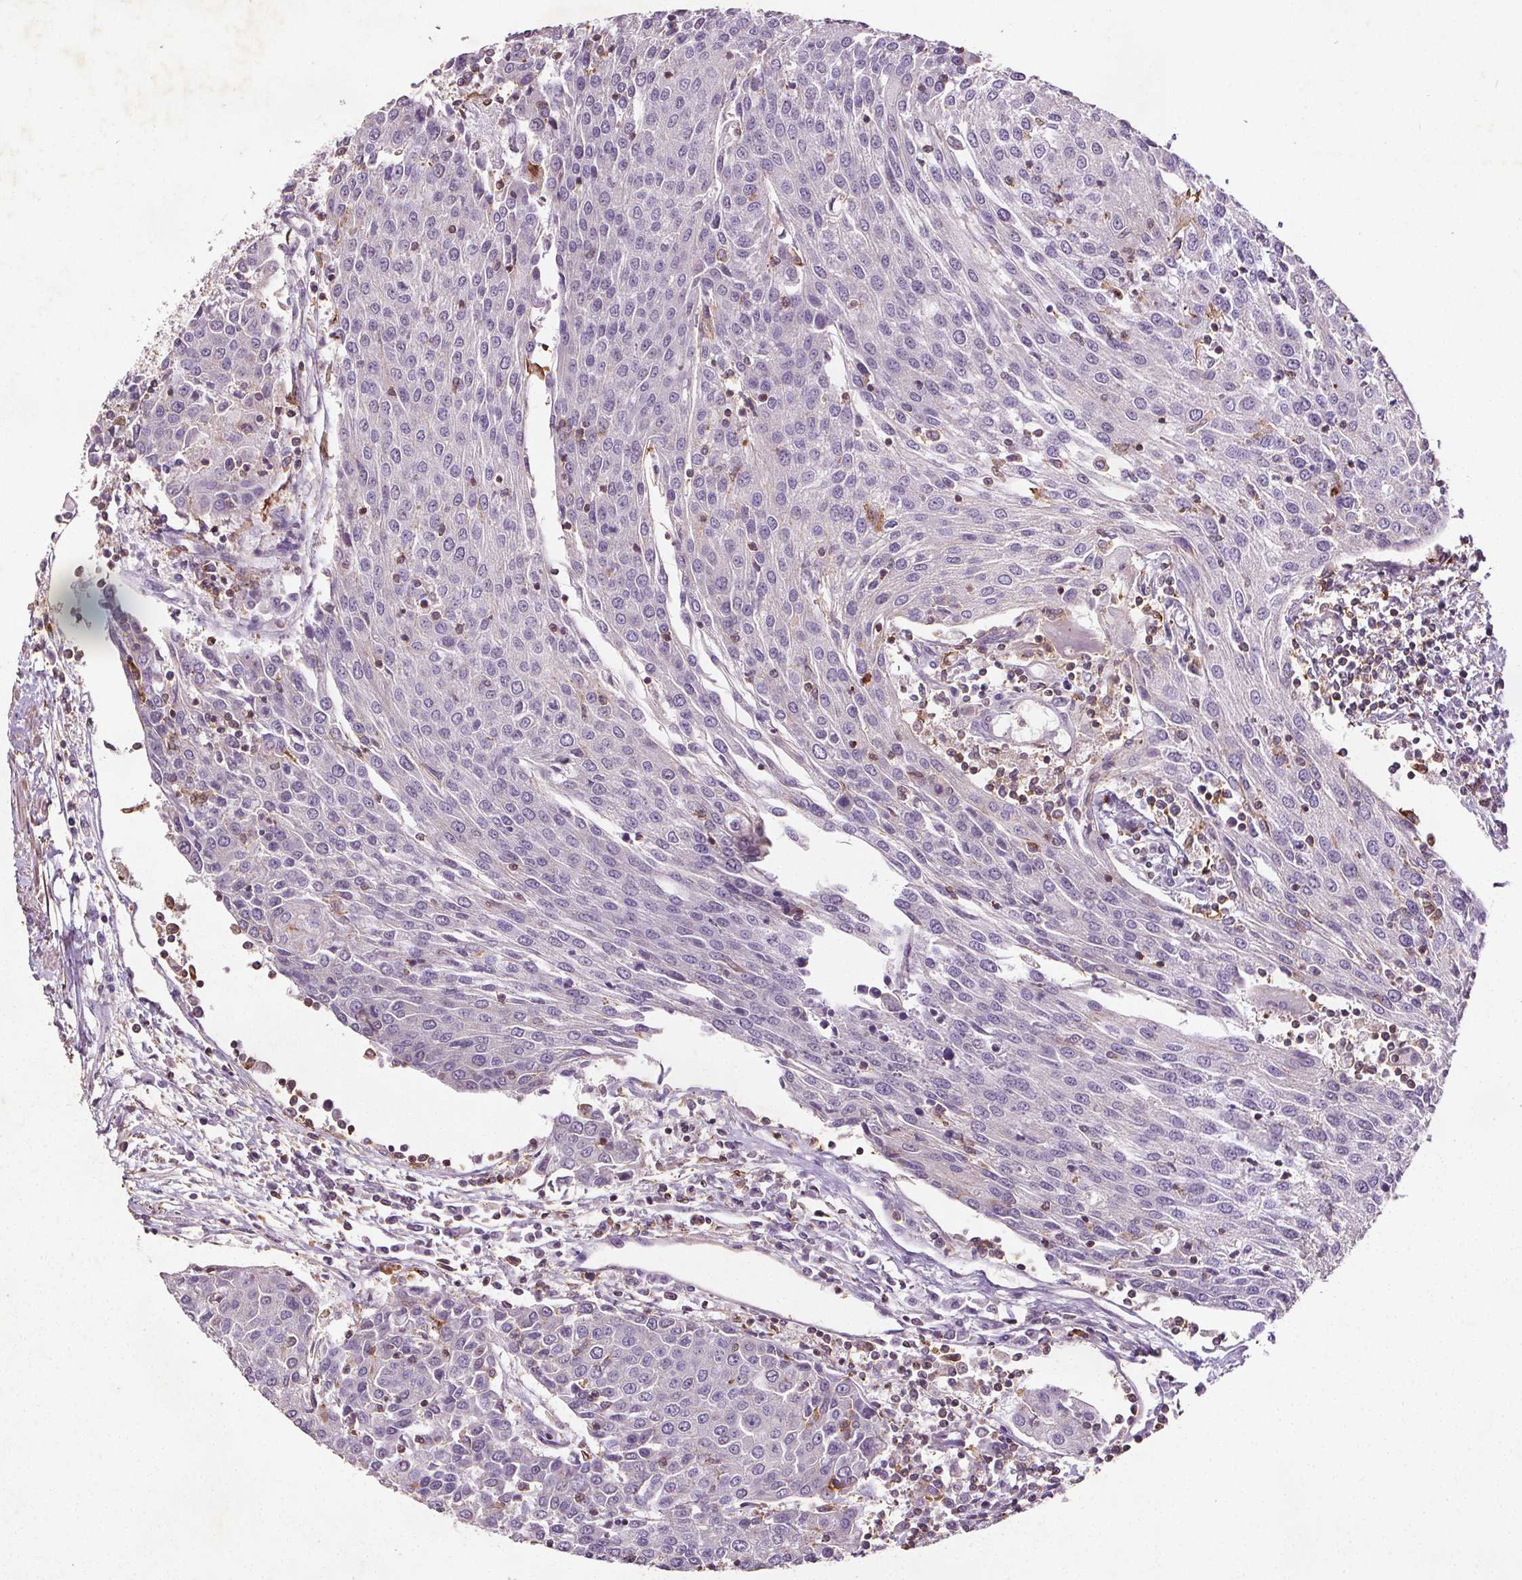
{"staining": {"intensity": "negative", "quantity": "none", "location": "none"}, "tissue": "urothelial cancer", "cell_type": "Tumor cells", "image_type": "cancer", "snomed": [{"axis": "morphology", "description": "Urothelial carcinoma, High grade"}, {"axis": "topography", "description": "Urinary bladder"}], "caption": "The histopathology image exhibits no significant expression in tumor cells of urothelial carcinoma (high-grade).", "gene": "C19orf84", "patient": {"sex": "female", "age": 85}}